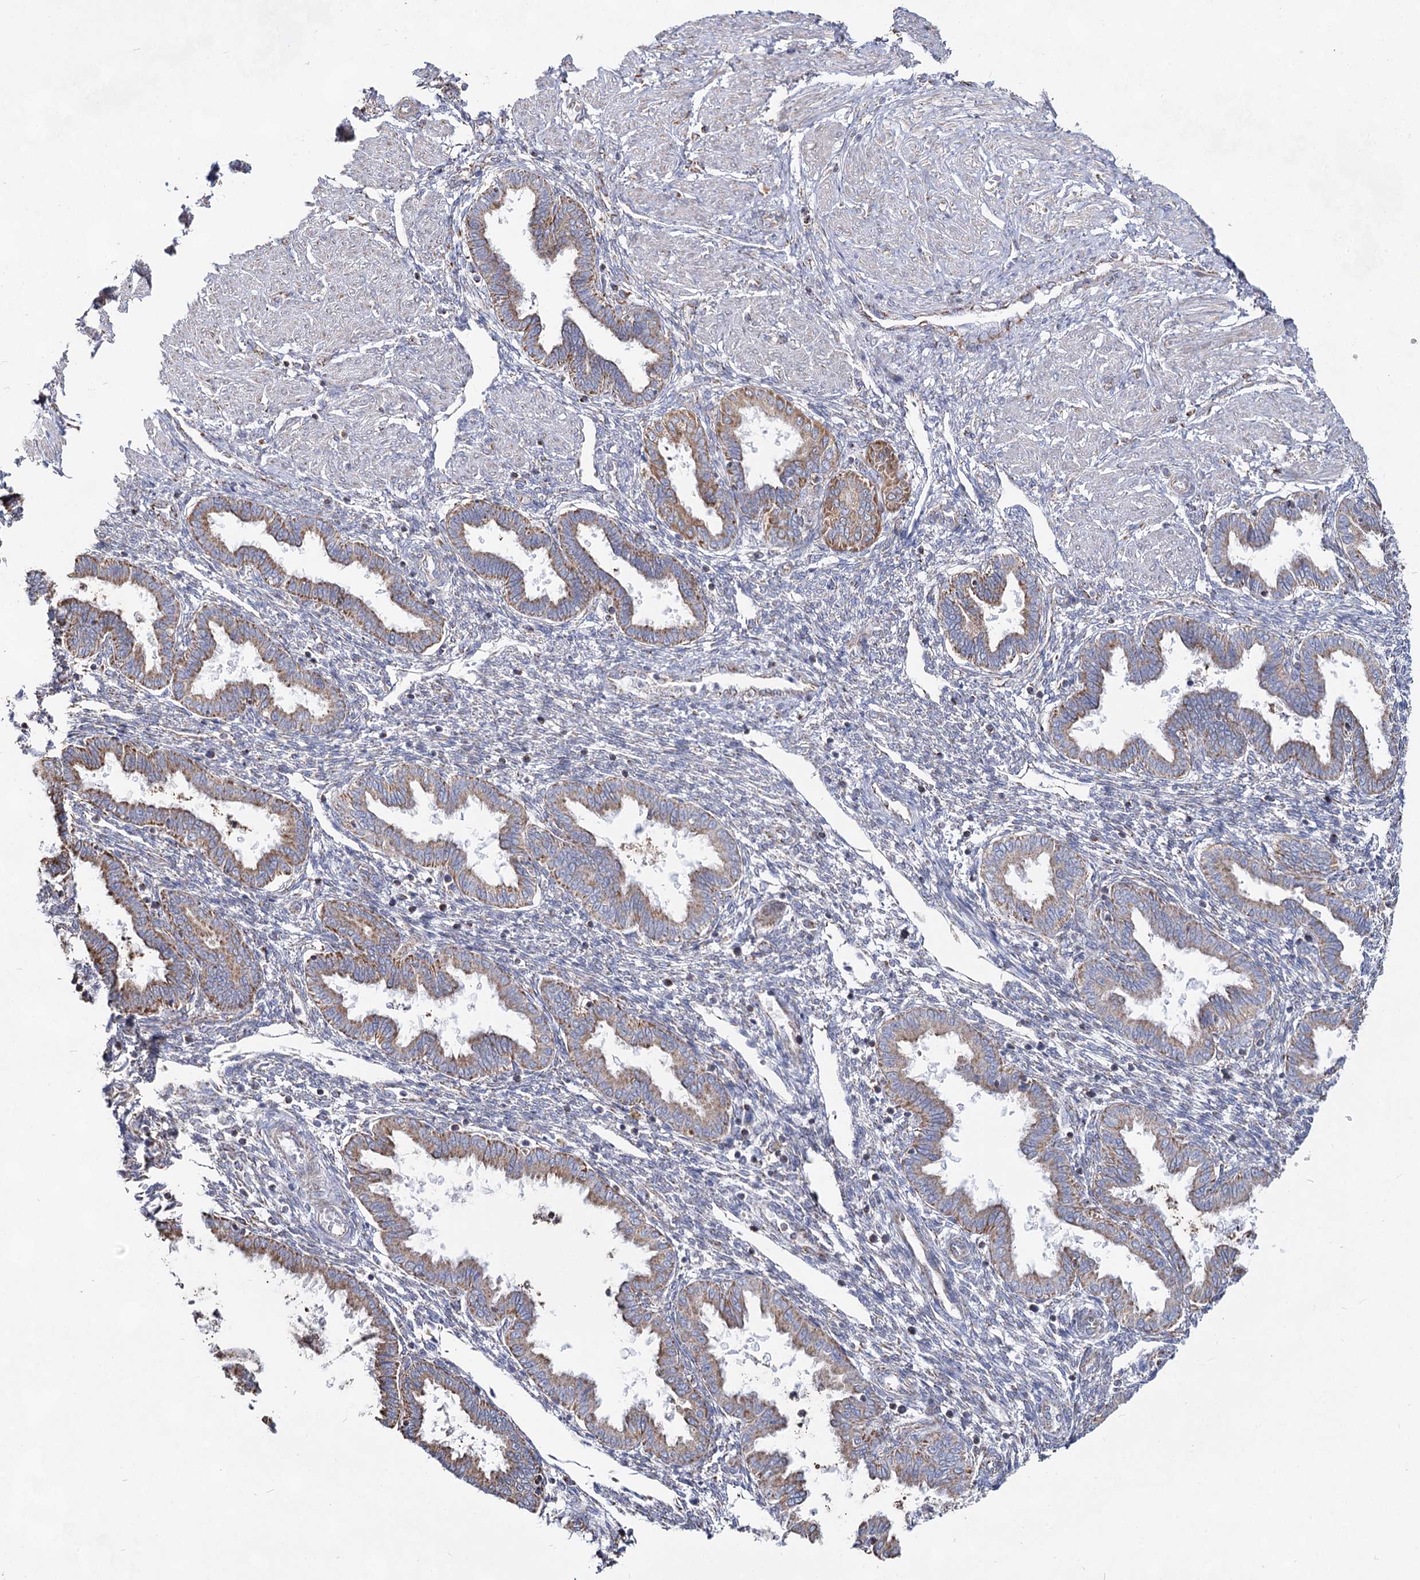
{"staining": {"intensity": "negative", "quantity": "none", "location": "none"}, "tissue": "endometrium", "cell_type": "Cells in endometrial stroma", "image_type": "normal", "snomed": [{"axis": "morphology", "description": "Normal tissue, NOS"}, {"axis": "topography", "description": "Endometrium"}], "caption": "Protein analysis of normal endometrium displays no significant staining in cells in endometrial stroma.", "gene": "CCDC73", "patient": {"sex": "female", "age": 33}}